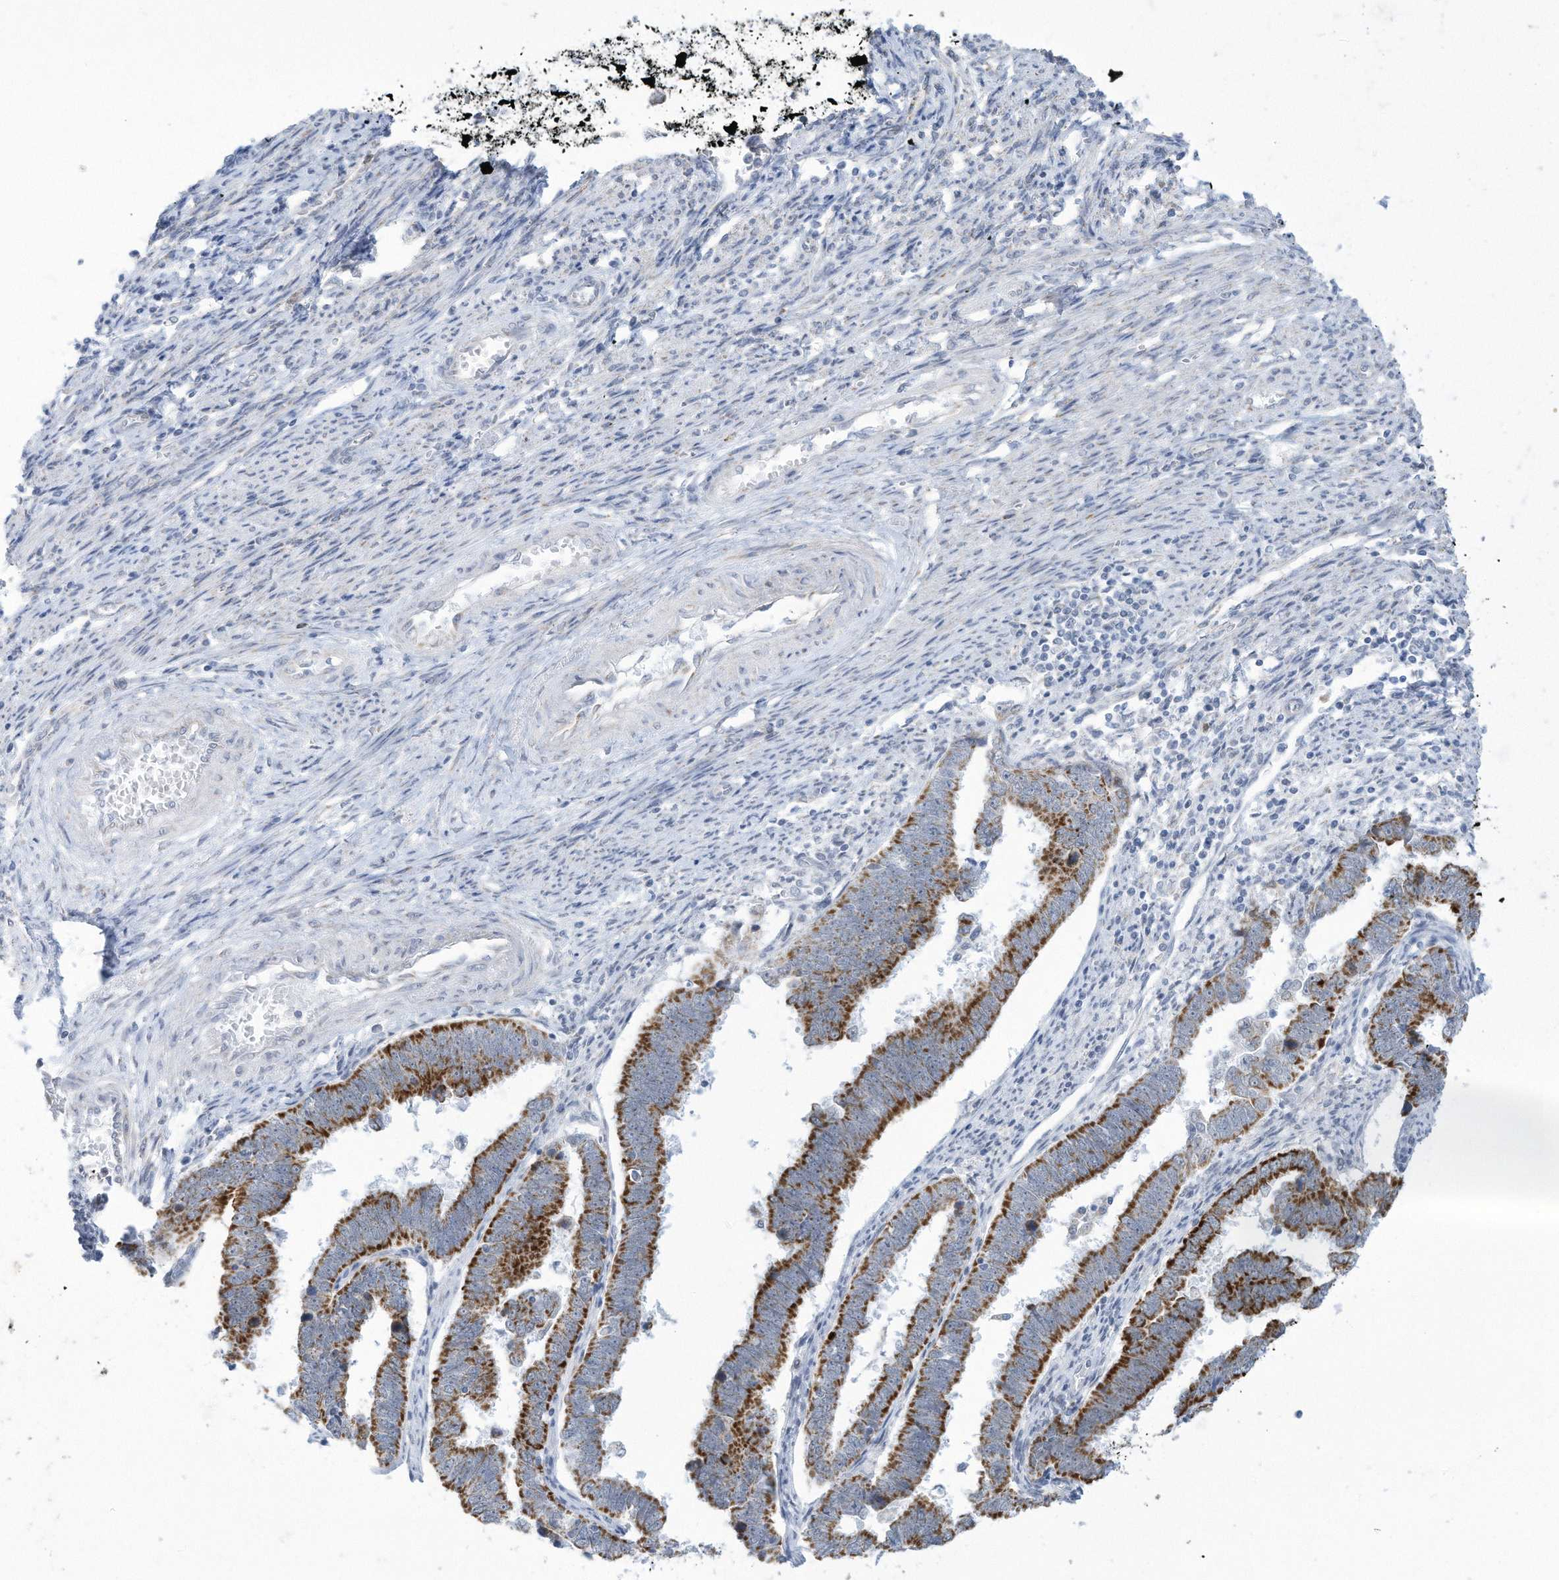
{"staining": {"intensity": "strong", "quantity": ">75%", "location": "cytoplasmic/membranous"}, "tissue": "endometrial cancer", "cell_type": "Tumor cells", "image_type": "cancer", "snomed": [{"axis": "morphology", "description": "Adenocarcinoma, NOS"}, {"axis": "topography", "description": "Endometrium"}], "caption": "Immunohistochemistry (IHC) histopathology image of human endometrial cancer stained for a protein (brown), which demonstrates high levels of strong cytoplasmic/membranous positivity in approximately >75% of tumor cells.", "gene": "ALDH6A1", "patient": {"sex": "female", "age": 75}}